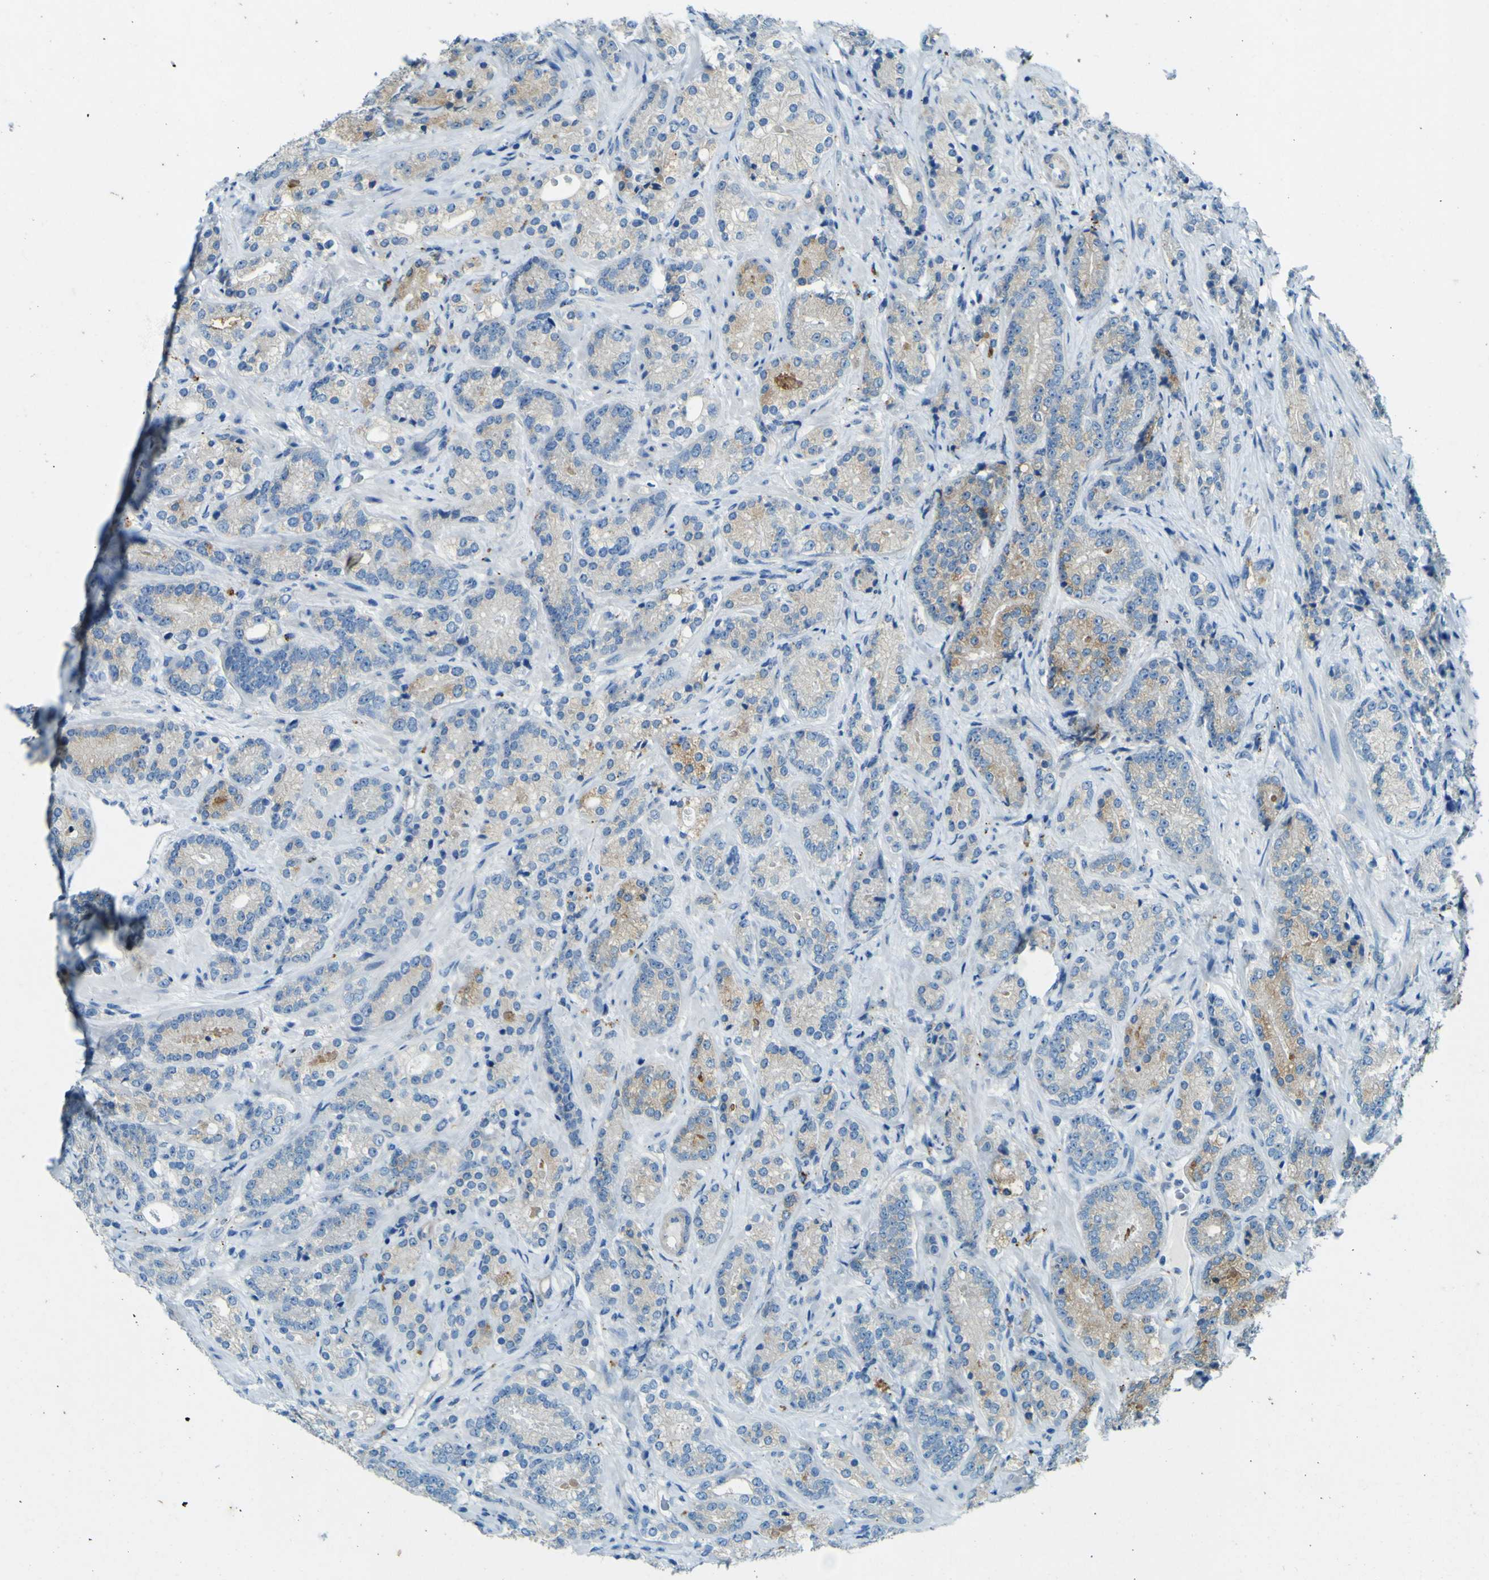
{"staining": {"intensity": "negative", "quantity": "none", "location": "none"}, "tissue": "prostate cancer", "cell_type": "Tumor cells", "image_type": "cancer", "snomed": [{"axis": "morphology", "description": "Adenocarcinoma, High grade"}, {"axis": "topography", "description": "Prostate"}], "caption": "A photomicrograph of human prostate cancer is negative for staining in tumor cells.", "gene": "PDE9A", "patient": {"sex": "male", "age": 61}}